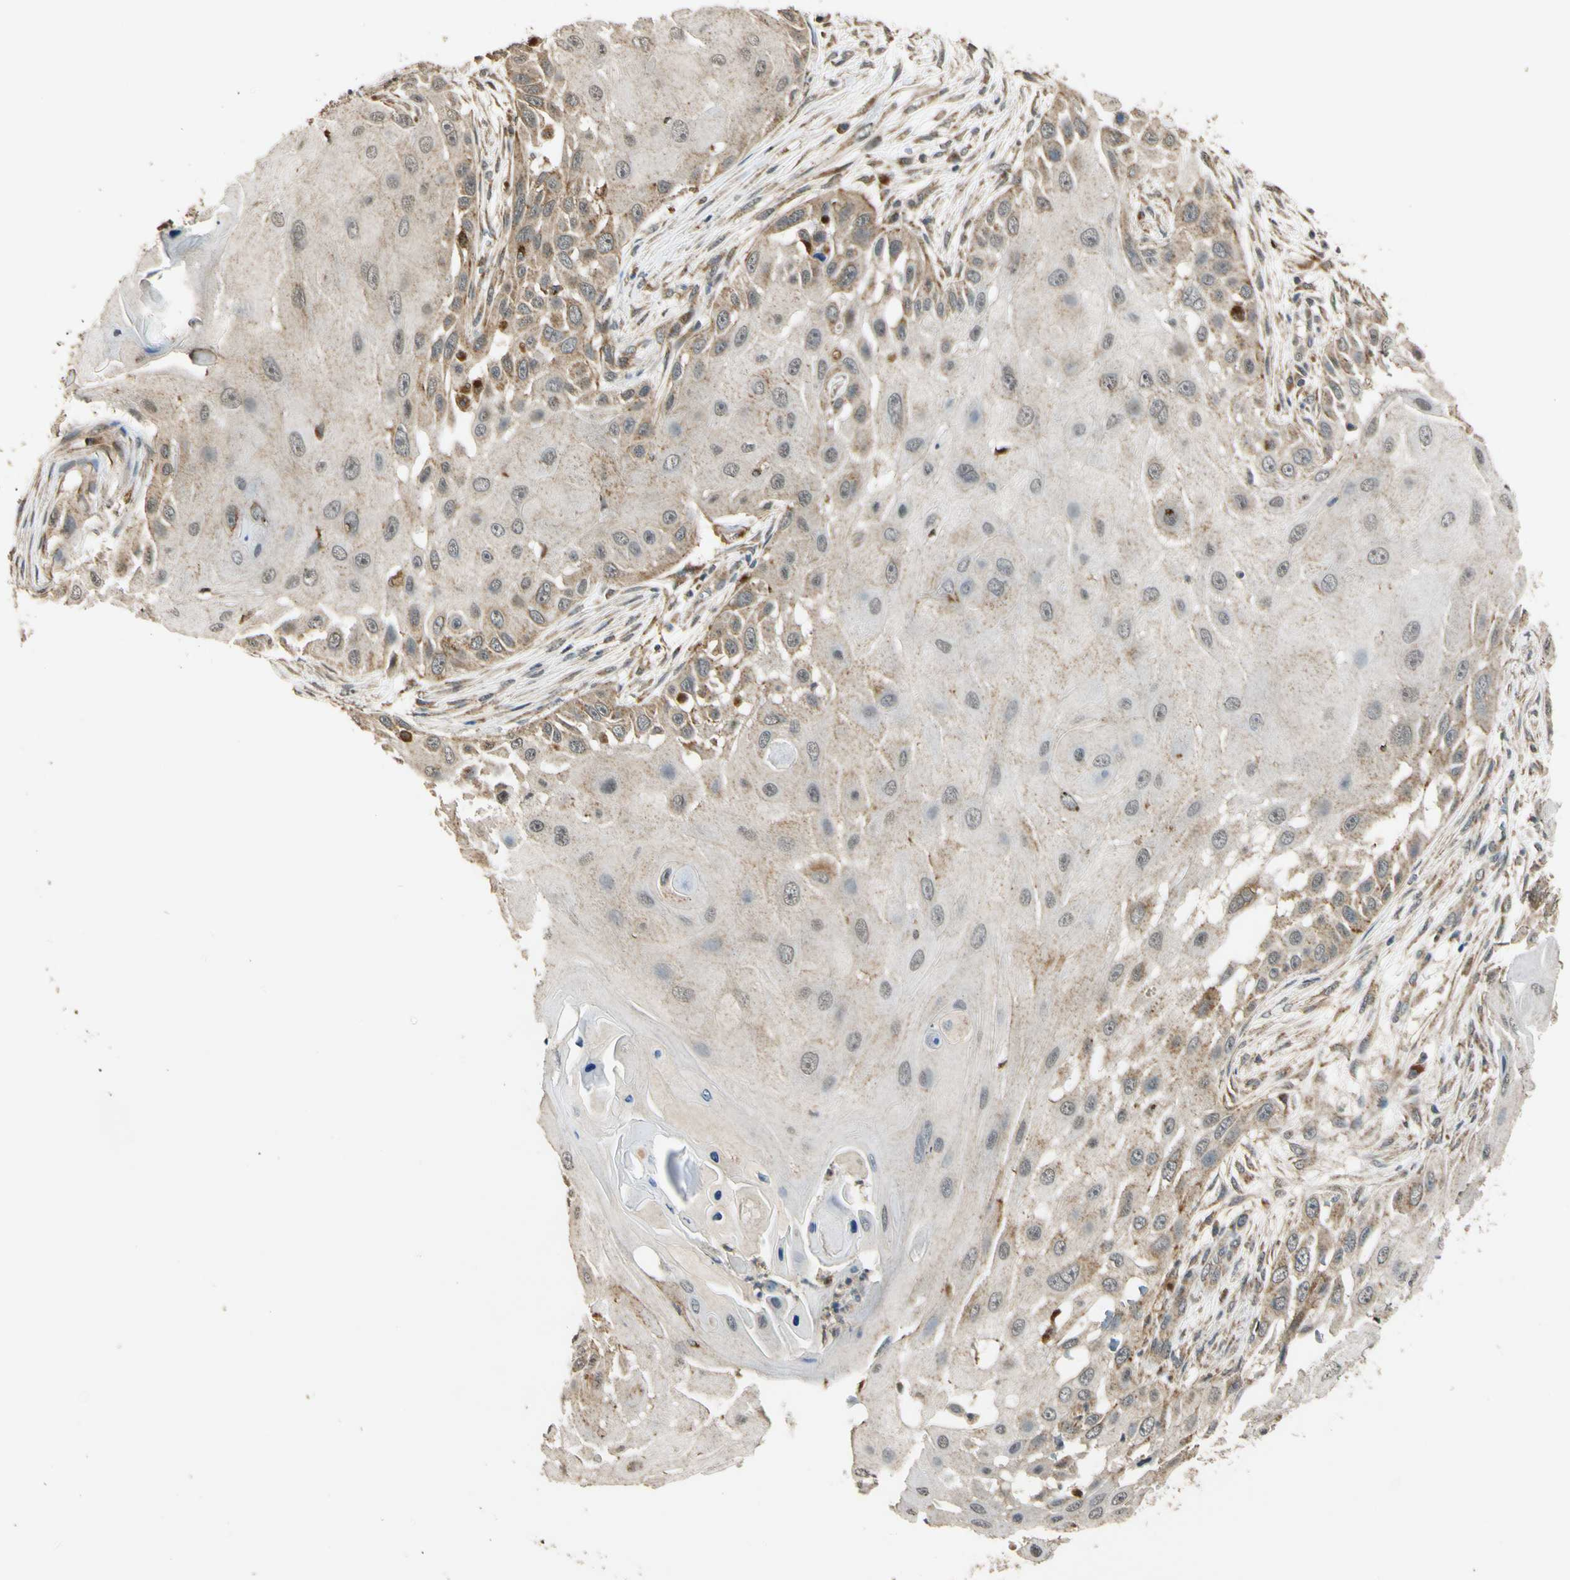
{"staining": {"intensity": "moderate", "quantity": "<25%", "location": "cytoplasmic/membranous"}, "tissue": "skin cancer", "cell_type": "Tumor cells", "image_type": "cancer", "snomed": [{"axis": "morphology", "description": "Squamous cell carcinoma, NOS"}, {"axis": "topography", "description": "Skin"}], "caption": "A micrograph of skin squamous cell carcinoma stained for a protein exhibits moderate cytoplasmic/membranous brown staining in tumor cells. Using DAB (3,3'-diaminobenzidine) (brown) and hematoxylin (blue) stains, captured at high magnification using brightfield microscopy.", "gene": "LAMTOR1", "patient": {"sex": "female", "age": 44}}